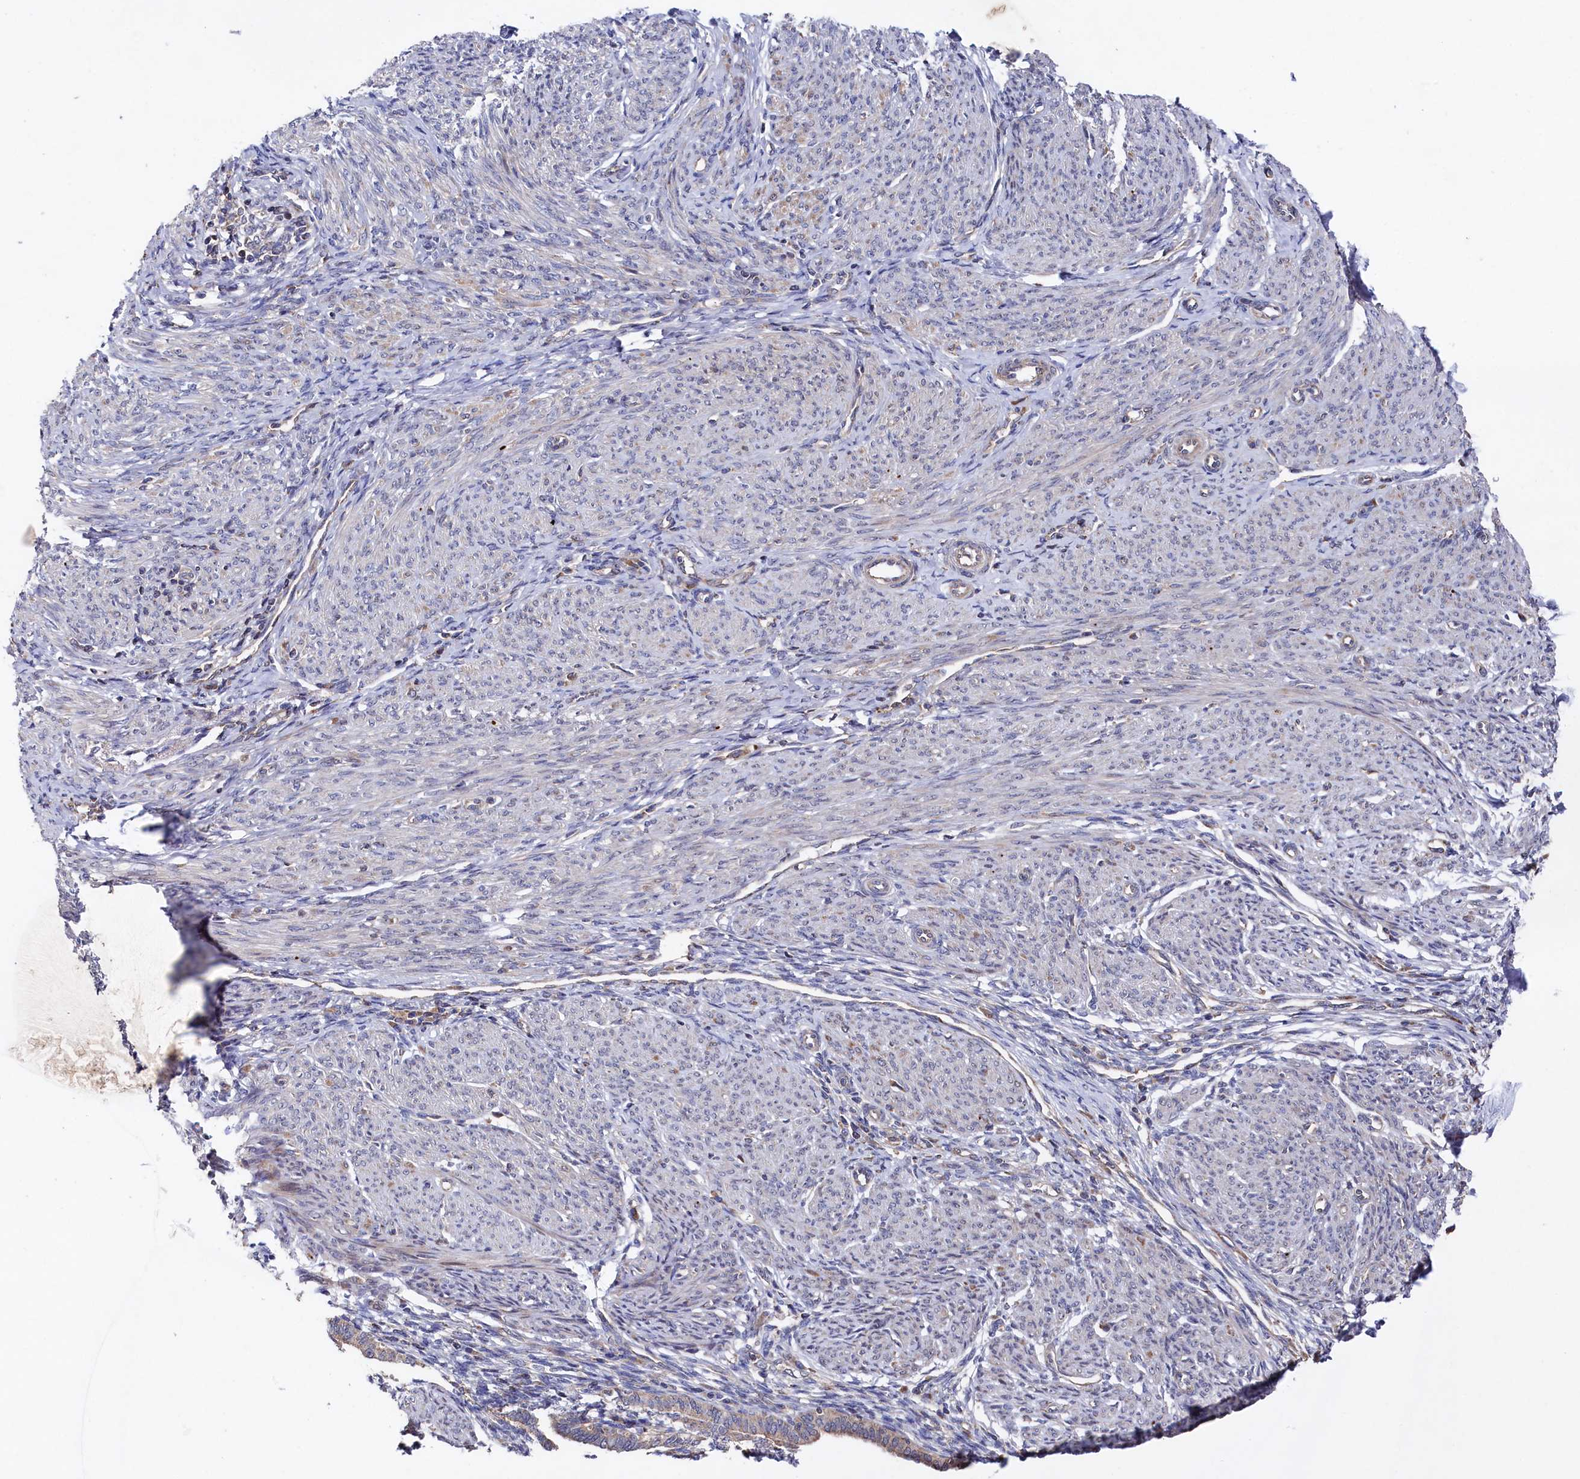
{"staining": {"intensity": "negative", "quantity": "none", "location": "none"}, "tissue": "endometrium", "cell_type": "Cells in endometrial stroma", "image_type": "normal", "snomed": [{"axis": "morphology", "description": "Normal tissue, NOS"}, {"axis": "topography", "description": "Endometrium"}], "caption": "DAB immunohistochemical staining of unremarkable endometrium exhibits no significant expression in cells in endometrial stroma. (DAB (3,3'-diaminobenzidine) immunohistochemistry with hematoxylin counter stain).", "gene": "SUPV3L1", "patient": {"sex": "female", "age": 72}}